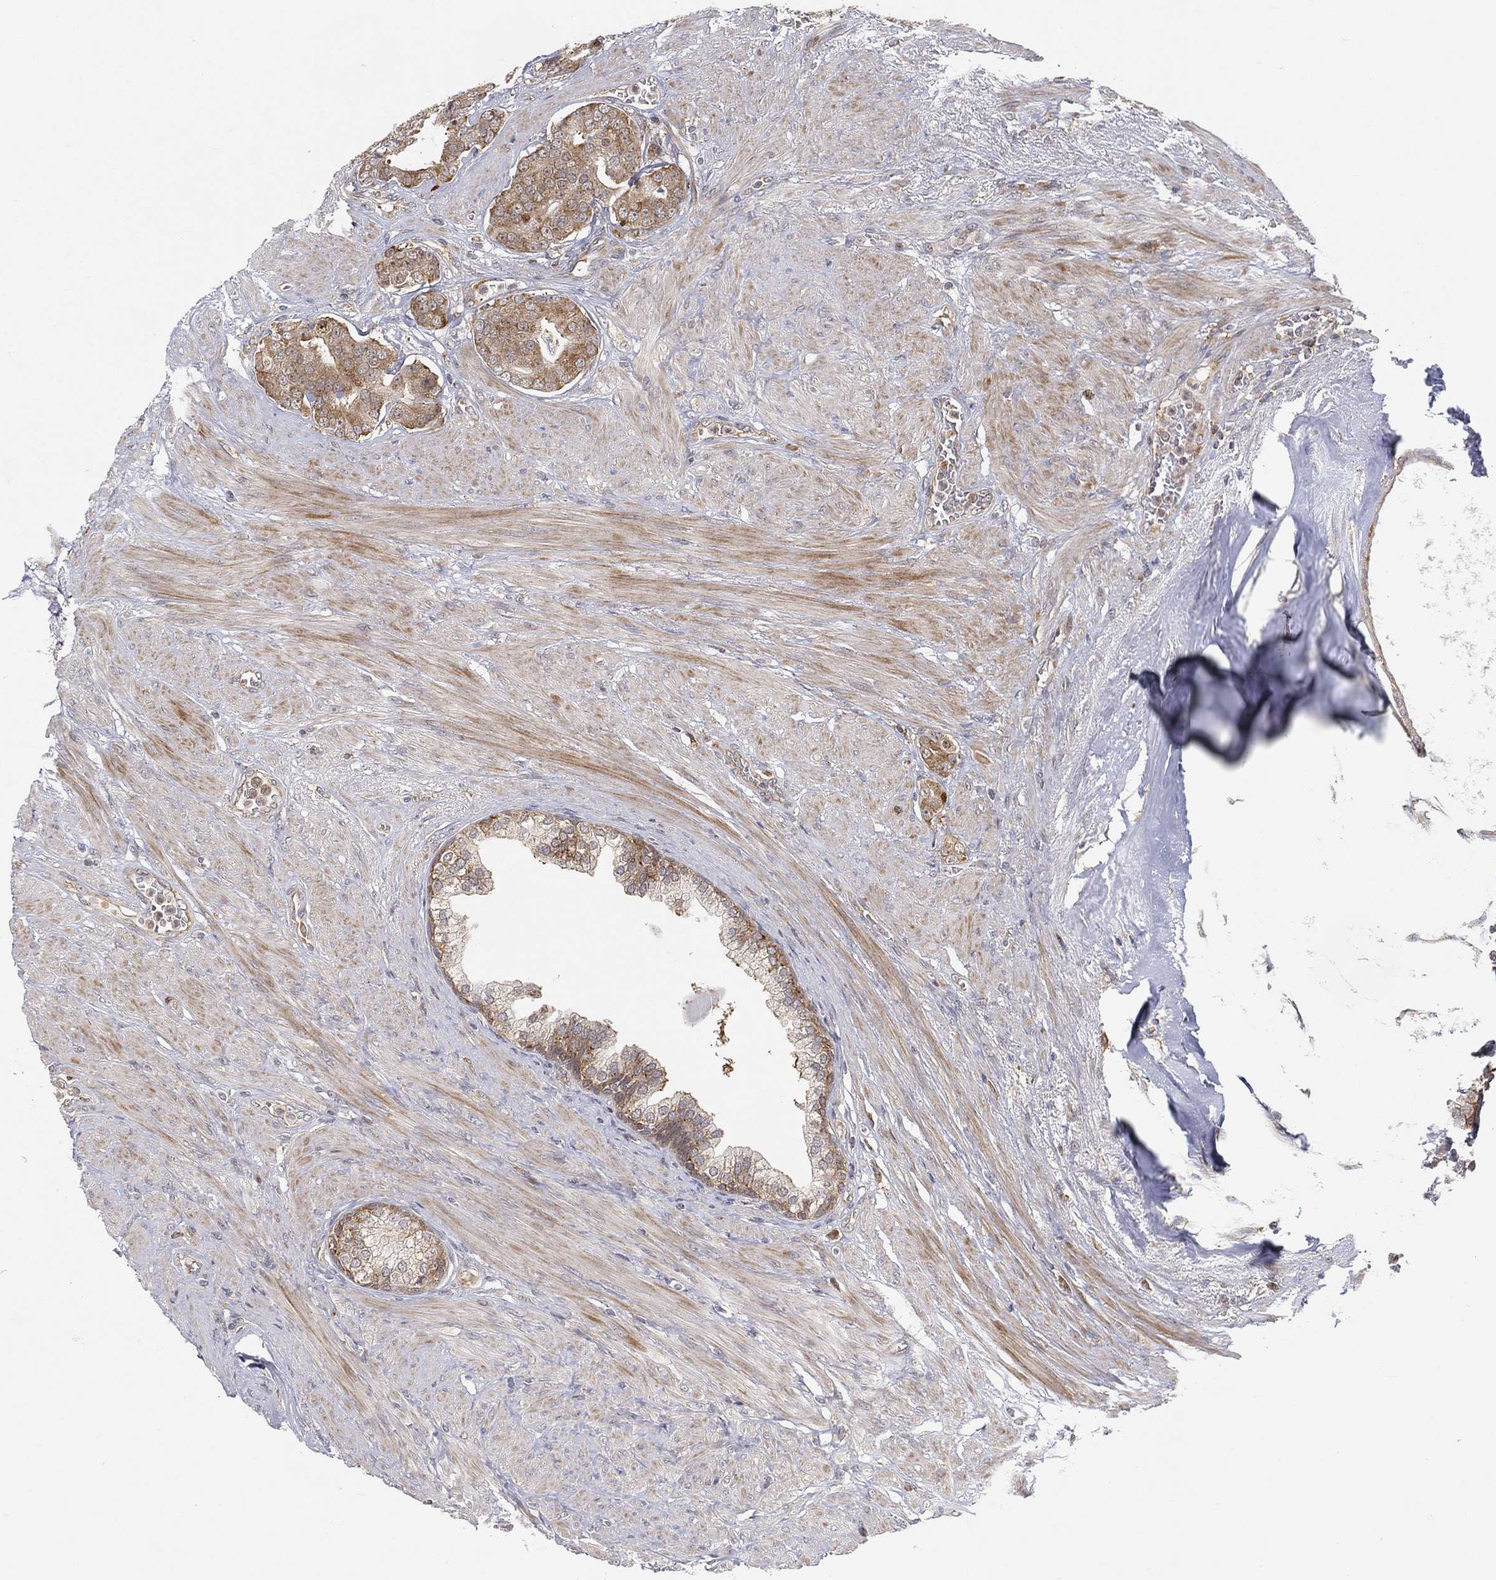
{"staining": {"intensity": "moderate", "quantity": "<25%", "location": "cytoplasmic/membranous"}, "tissue": "prostate cancer", "cell_type": "Tumor cells", "image_type": "cancer", "snomed": [{"axis": "morphology", "description": "Adenocarcinoma, NOS"}, {"axis": "topography", "description": "Prostate"}], "caption": "Human adenocarcinoma (prostate) stained for a protein (brown) shows moderate cytoplasmic/membranous positive positivity in about <25% of tumor cells.", "gene": "TMTC4", "patient": {"sex": "male", "age": 69}}